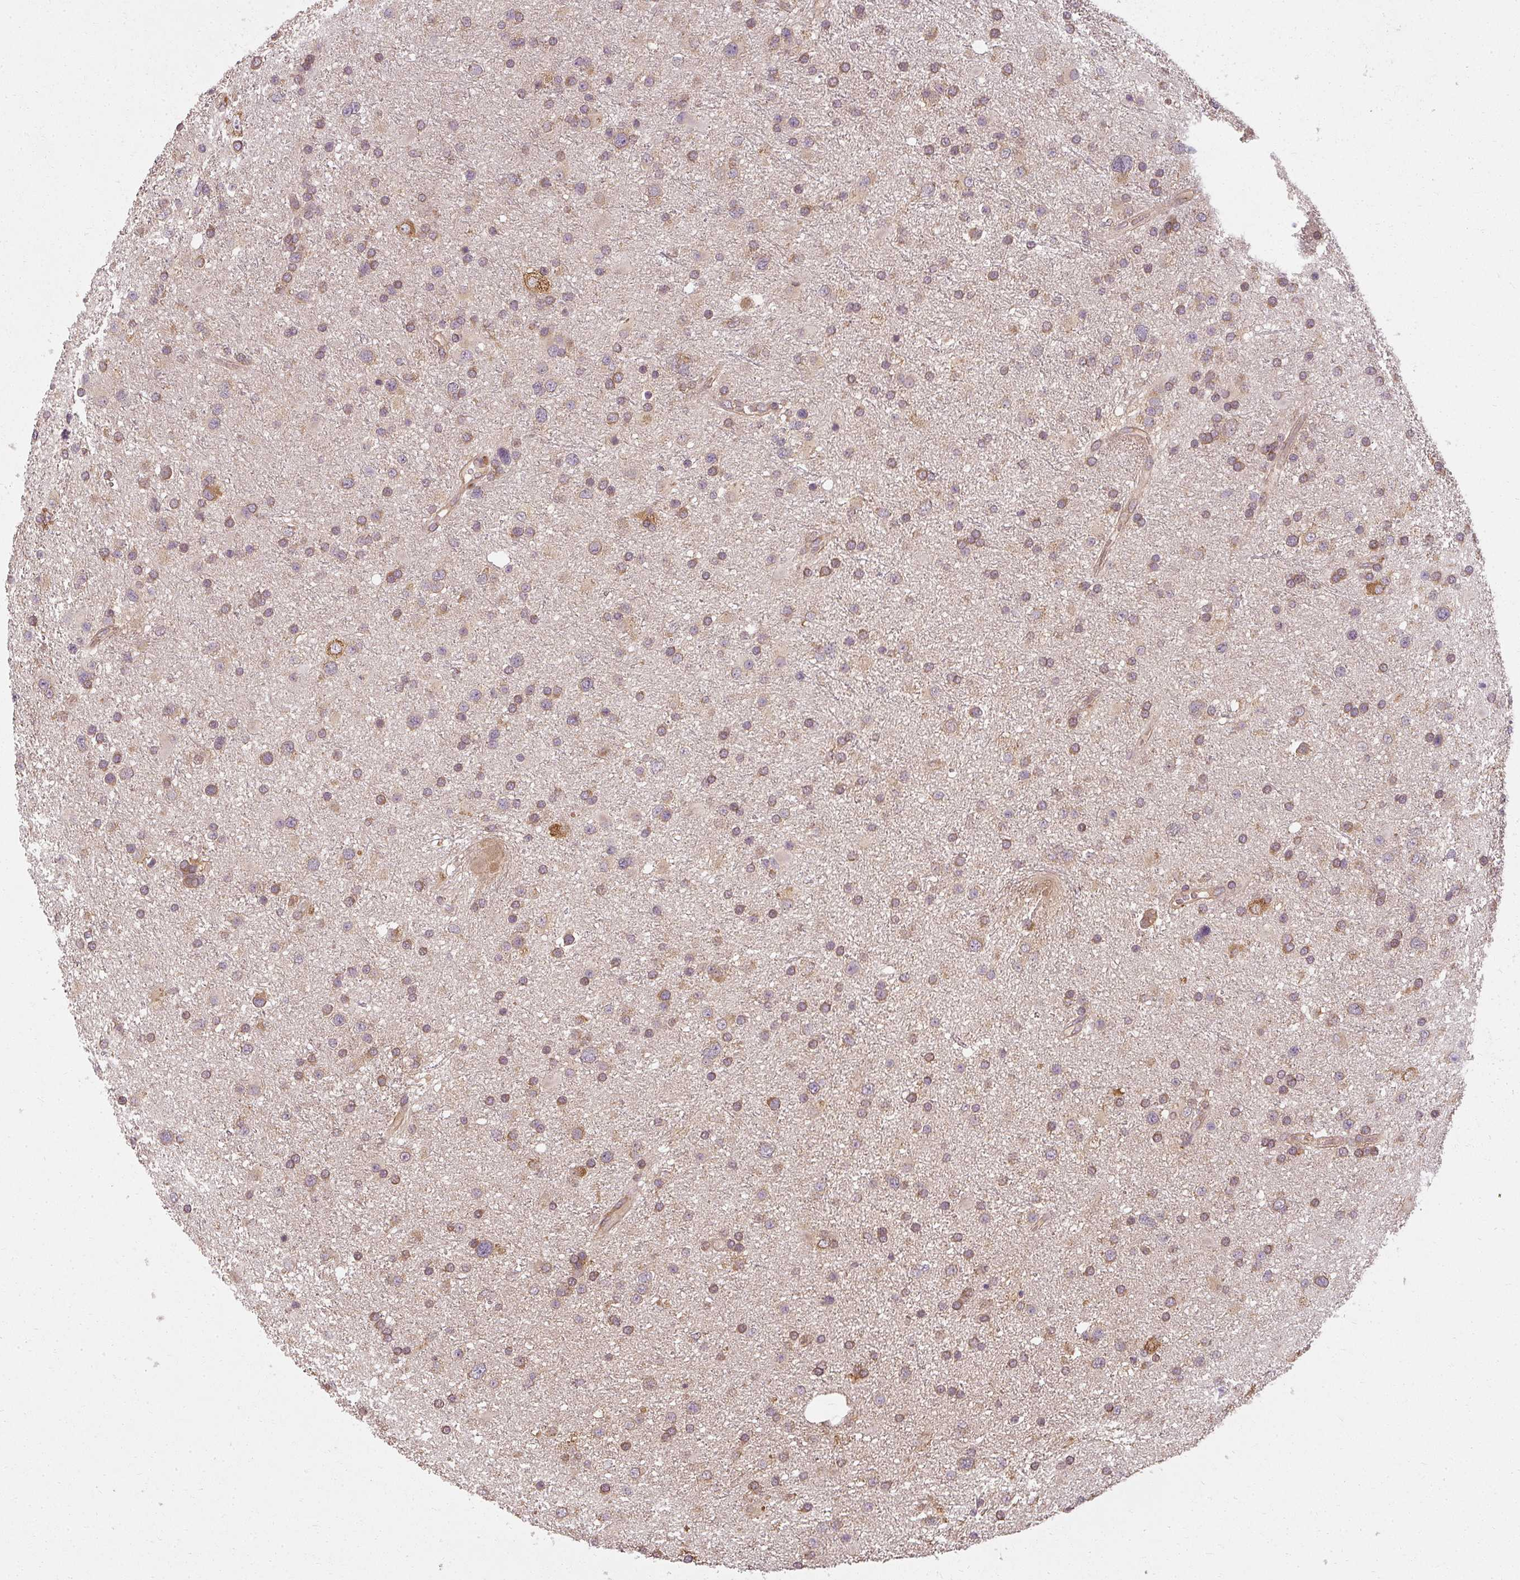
{"staining": {"intensity": "moderate", "quantity": ">75%", "location": "cytoplasmic/membranous"}, "tissue": "glioma", "cell_type": "Tumor cells", "image_type": "cancer", "snomed": [{"axis": "morphology", "description": "Glioma, malignant, Low grade"}, {"axis": "topography", "description": "Brain"}], "caption": "Moderate cytoplasmic/membranous staining is identified in approximately >75% of tumor cells in glioma.", "gene": "RPL24", "patient": {"sex": "female", "age": 32}}